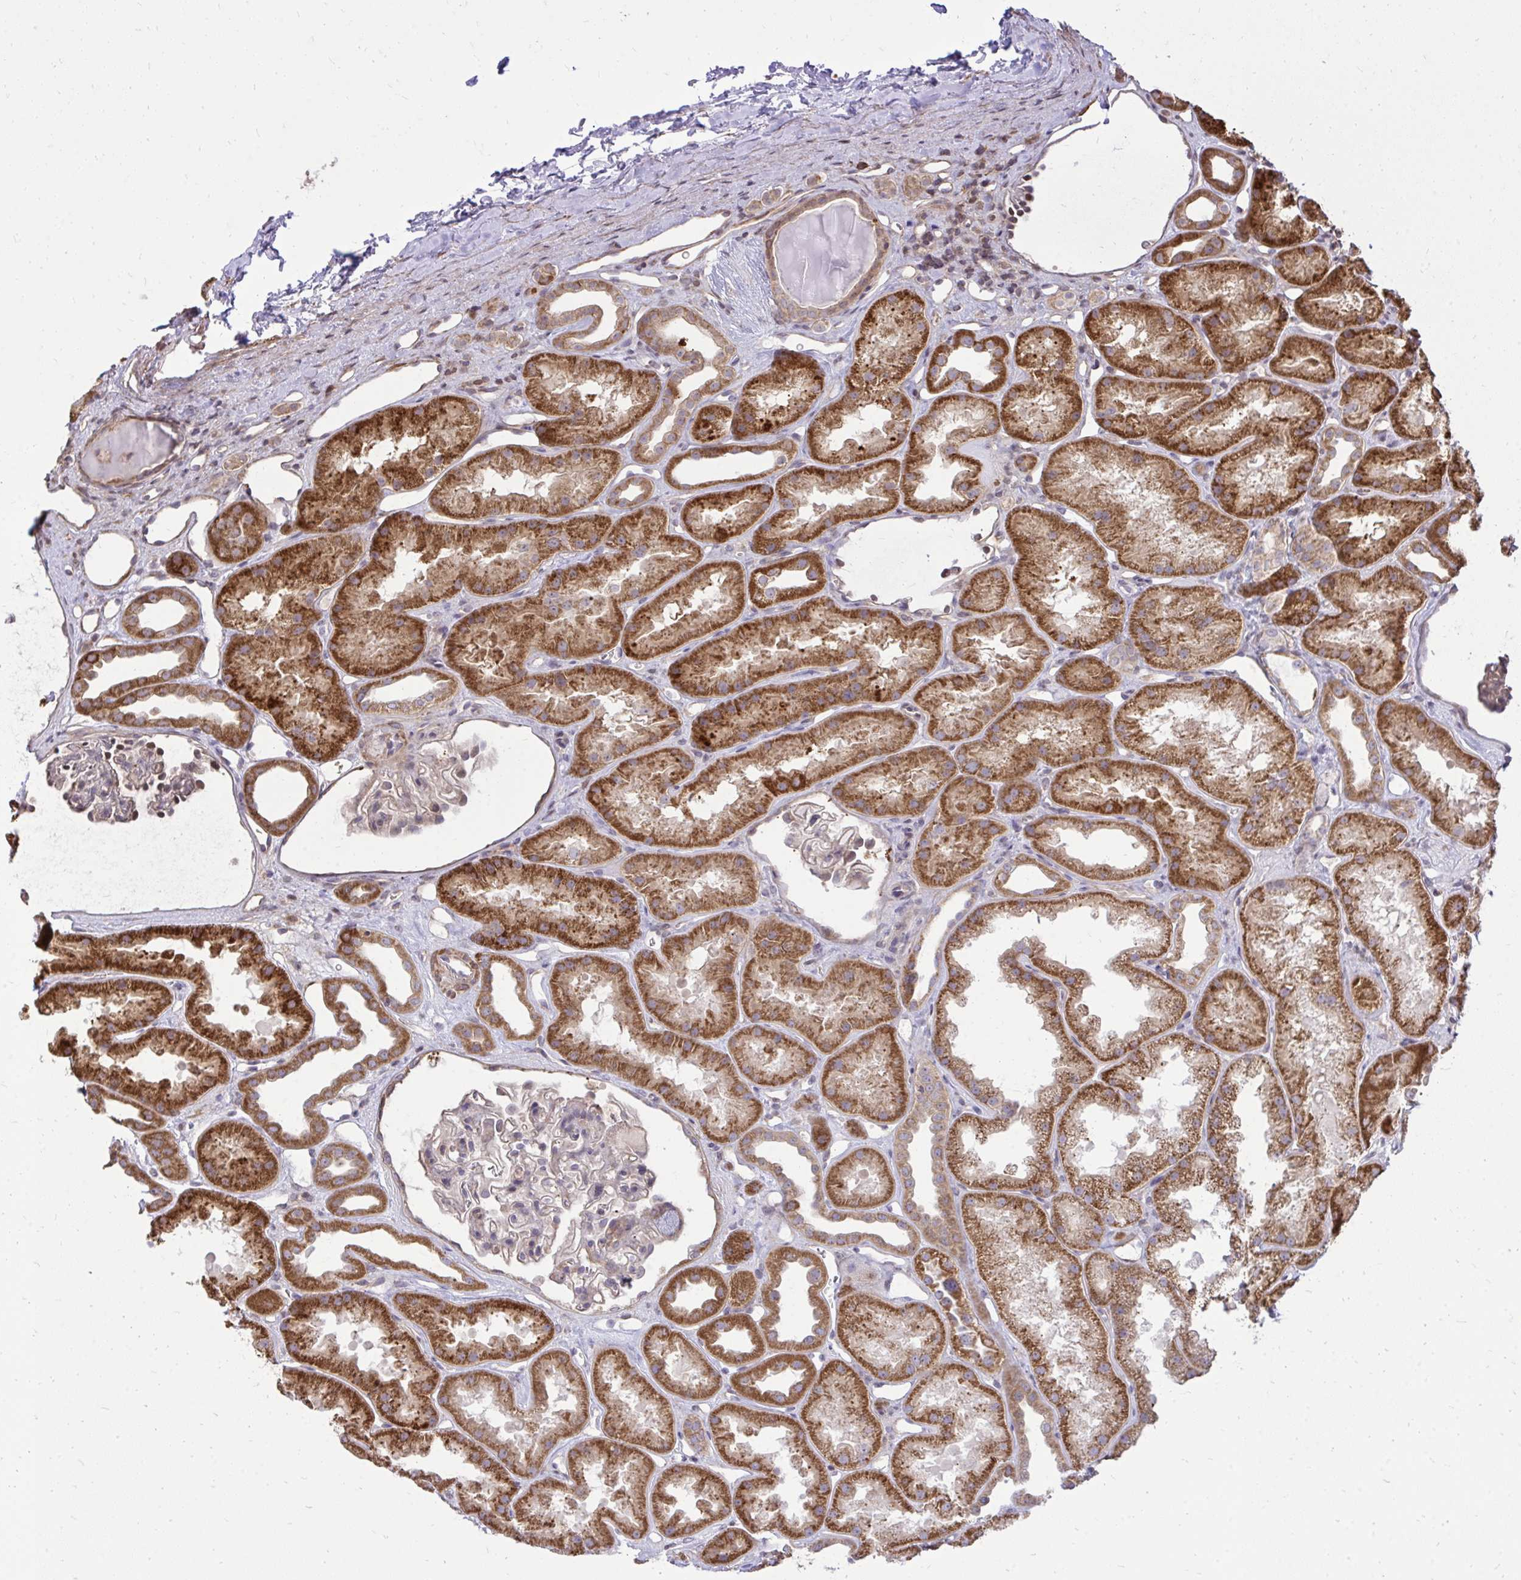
{"staining": {"intensity": "weak", "quantity": "<25%", "location": "cytoplasmic/membranous"}, "tissue": "kidney", "cell_type": "Cells in glomeruli", "image_type": "normal", "snomed": [{"axis": "morphology", "description": "Normal tissue, NOS"}, {"axis": "topography", "description": "Kidney"}], "caption": "IHC histopathology image of benign human kidney stained for a protein (brown), which reveals no staining in cells in glomeruli. (Brightfield microscopy of DAB (3,3'-diaminobenzidine) immunohistochemistry at high magnification).", "gene": "SLC7A5", "patient": {"sex": "male", "age": 61}}